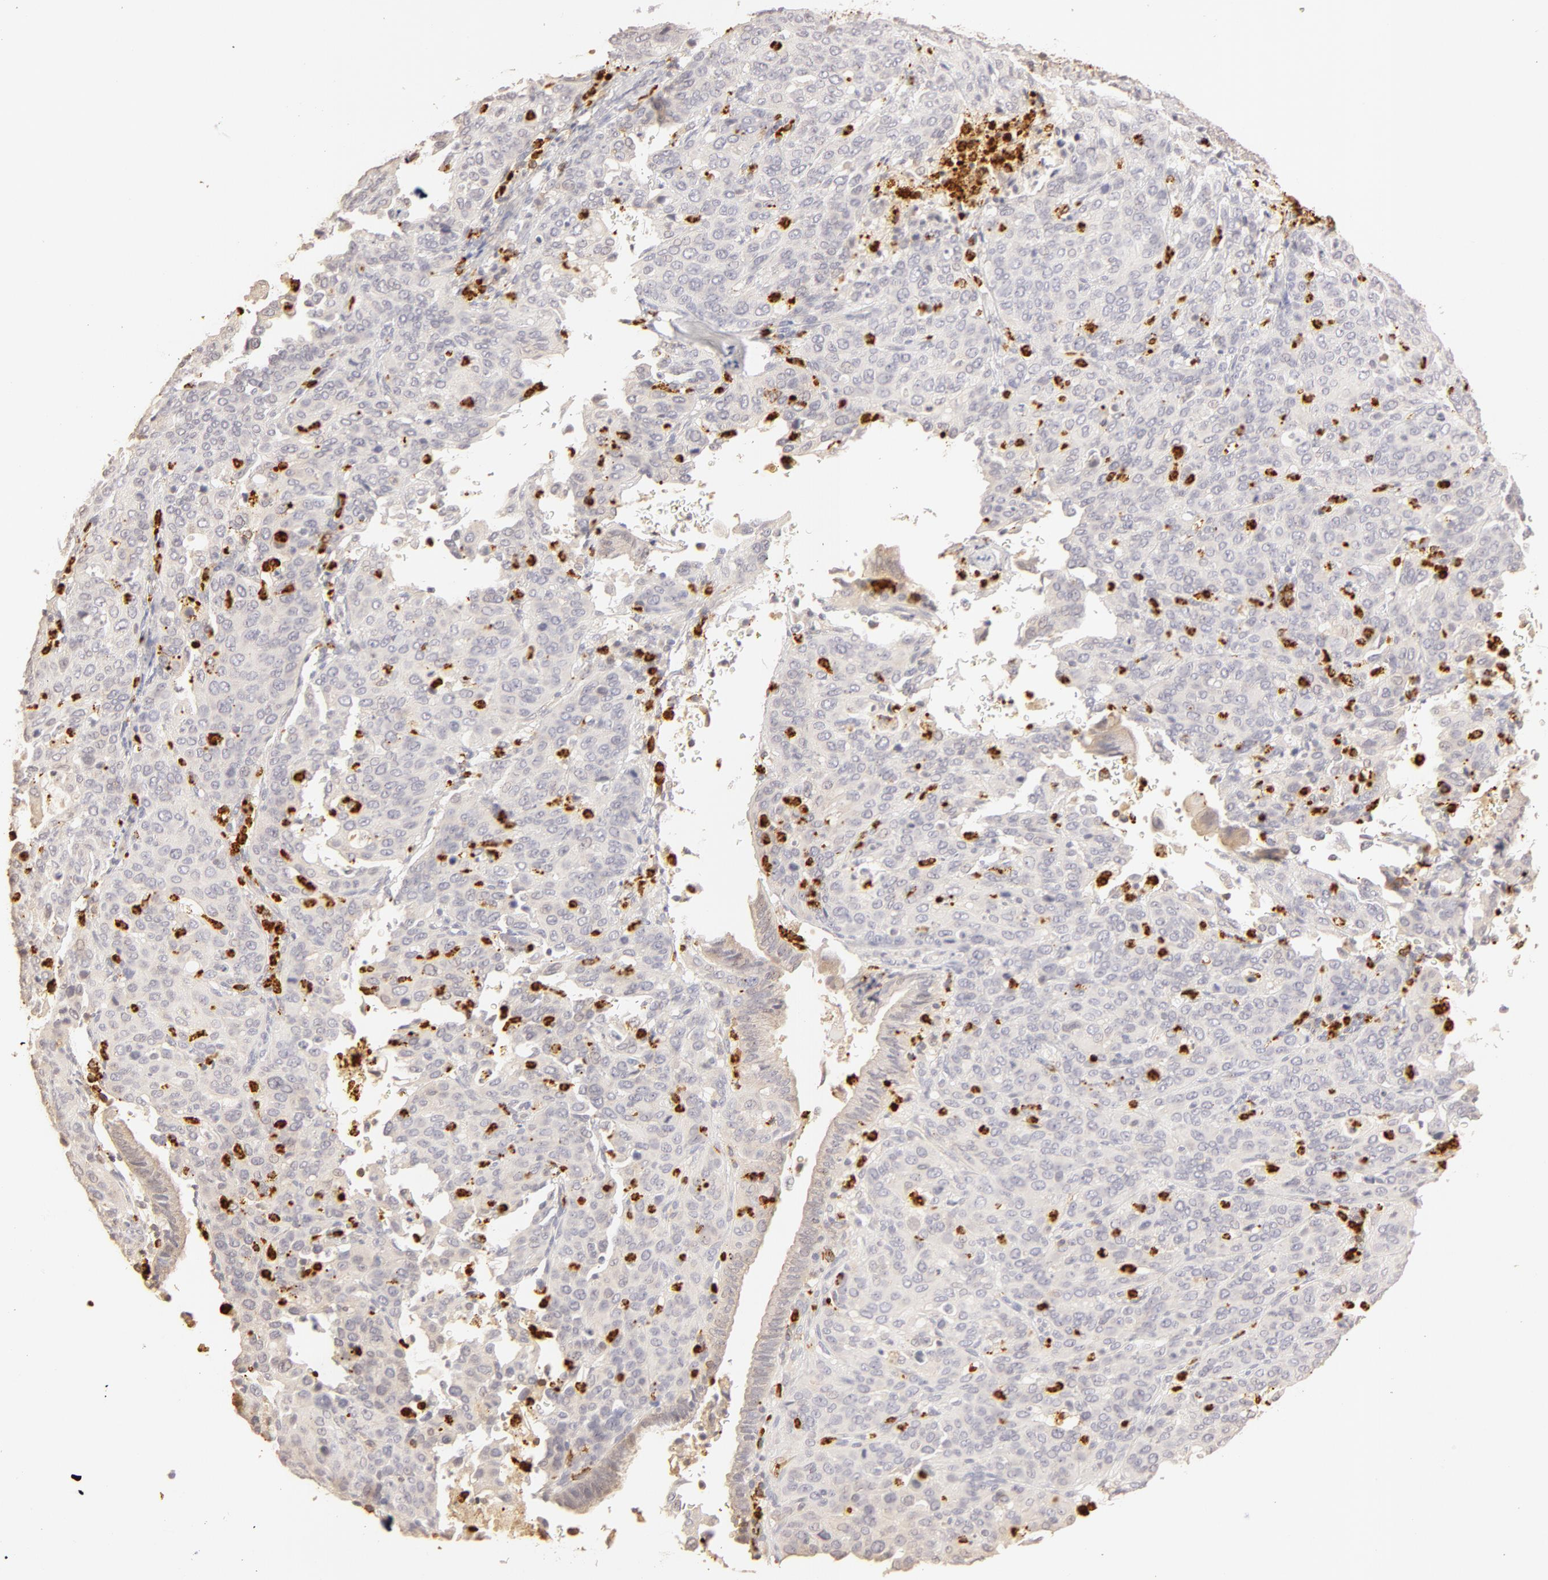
{"staining": {"intensity": "negative", "quantity": "none", "location": "none"}, "tissue": "cervical cancer", "cell_type": "Tumor cells", "image_type": "cancer", "snomed": [{"axis": "morphology", "description": "Squamous cell carcinoma, NOS"}, {"axis": "topography", "description": "Cervix"}], "caption": "Immunohistochemistry (IHC) histopathology image of neoplastic tissue: squamous cell carcinoma (cervical) stained with DAB (3,3'-diaminobenzidine) displays no significant protein staining in tumor cells.", "gene": "C1R", "patient": {"sex": "female", "age": 41}}